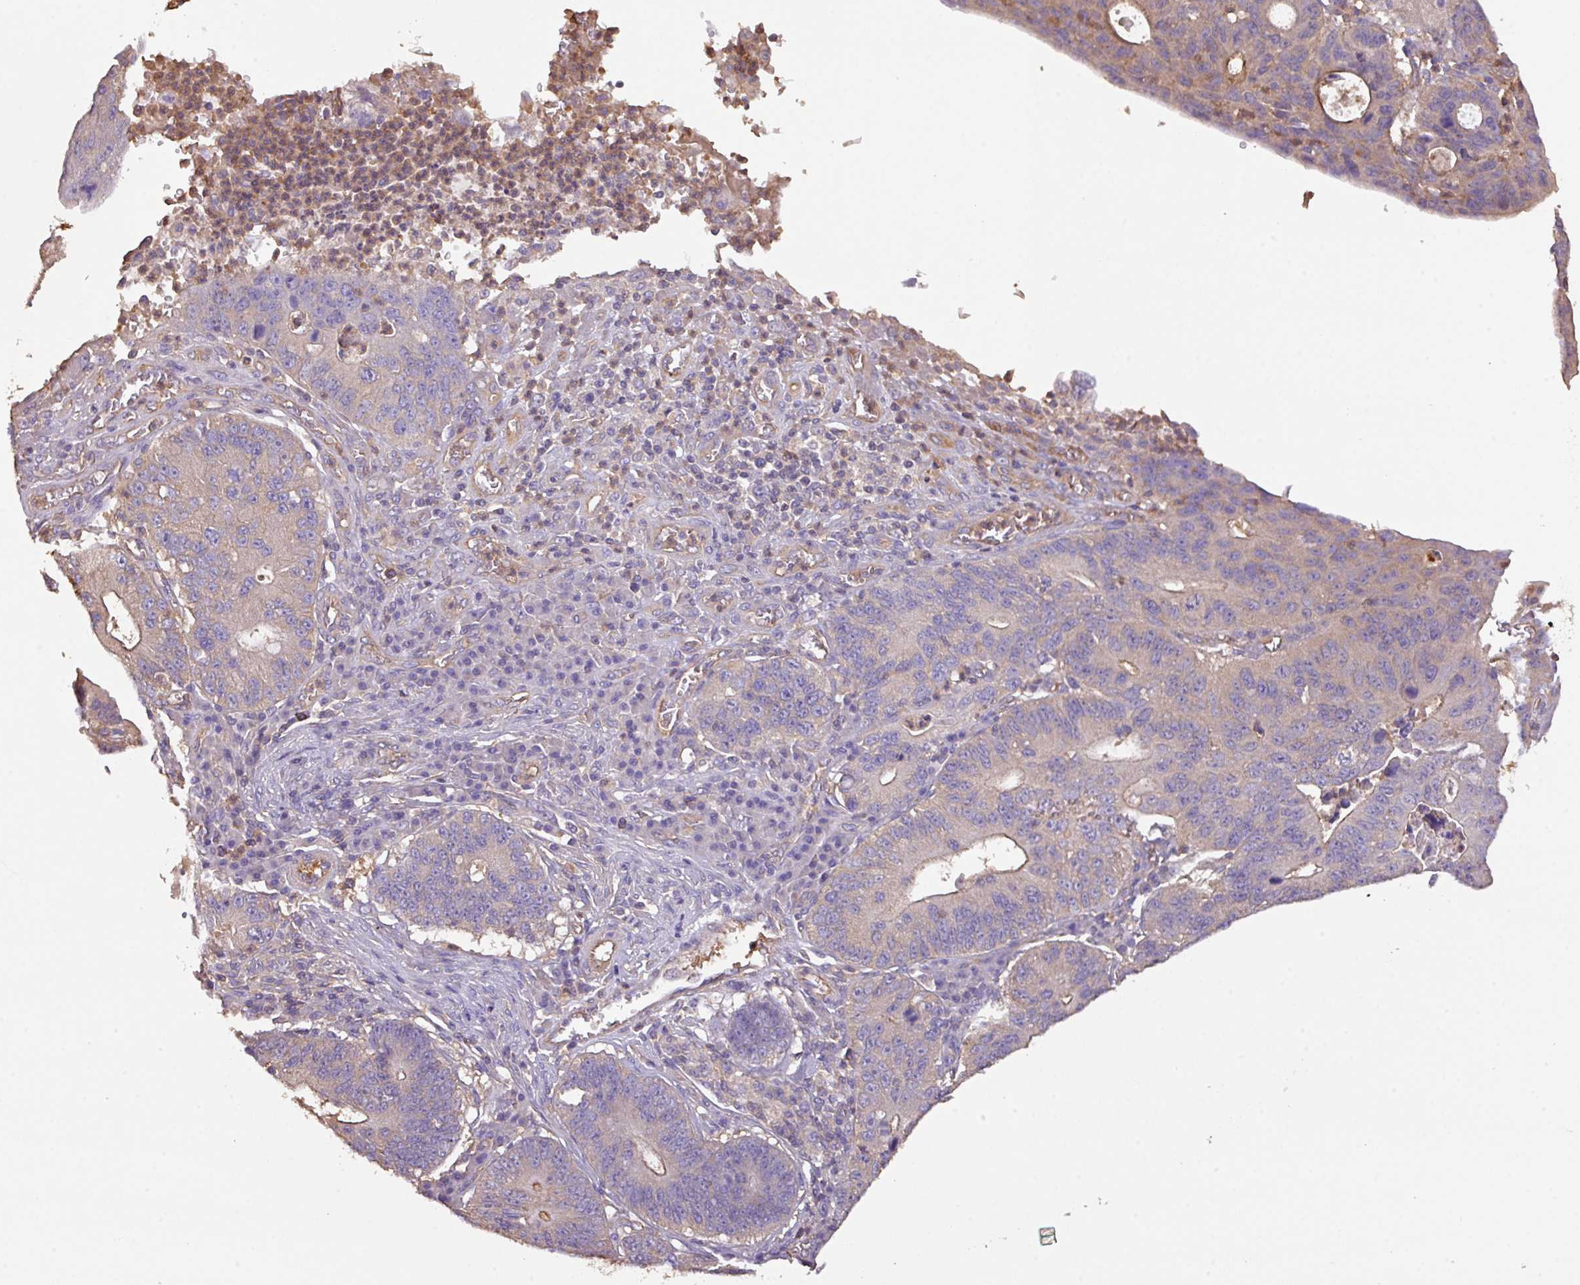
{"staining": {"intensity": "weak", "quantity": "<25%", "location": "cytoplasmic/membranous"}, "tissue": "stomach cancer", "cell_type": "Tumor cells", "image_type": "cancer", "snomed": [{"axis": "morphology", "description": "Adenocarcinoma, NOS"}, {"axis": "topography", "description": "Stomach"}], "caption": "A micrograph of adenocarcinoma (stomach) stained for a protein reveals no brown staining in tumor cells.", "gene": "CALML4", "patient": {"sex": "male", "age": 59}}